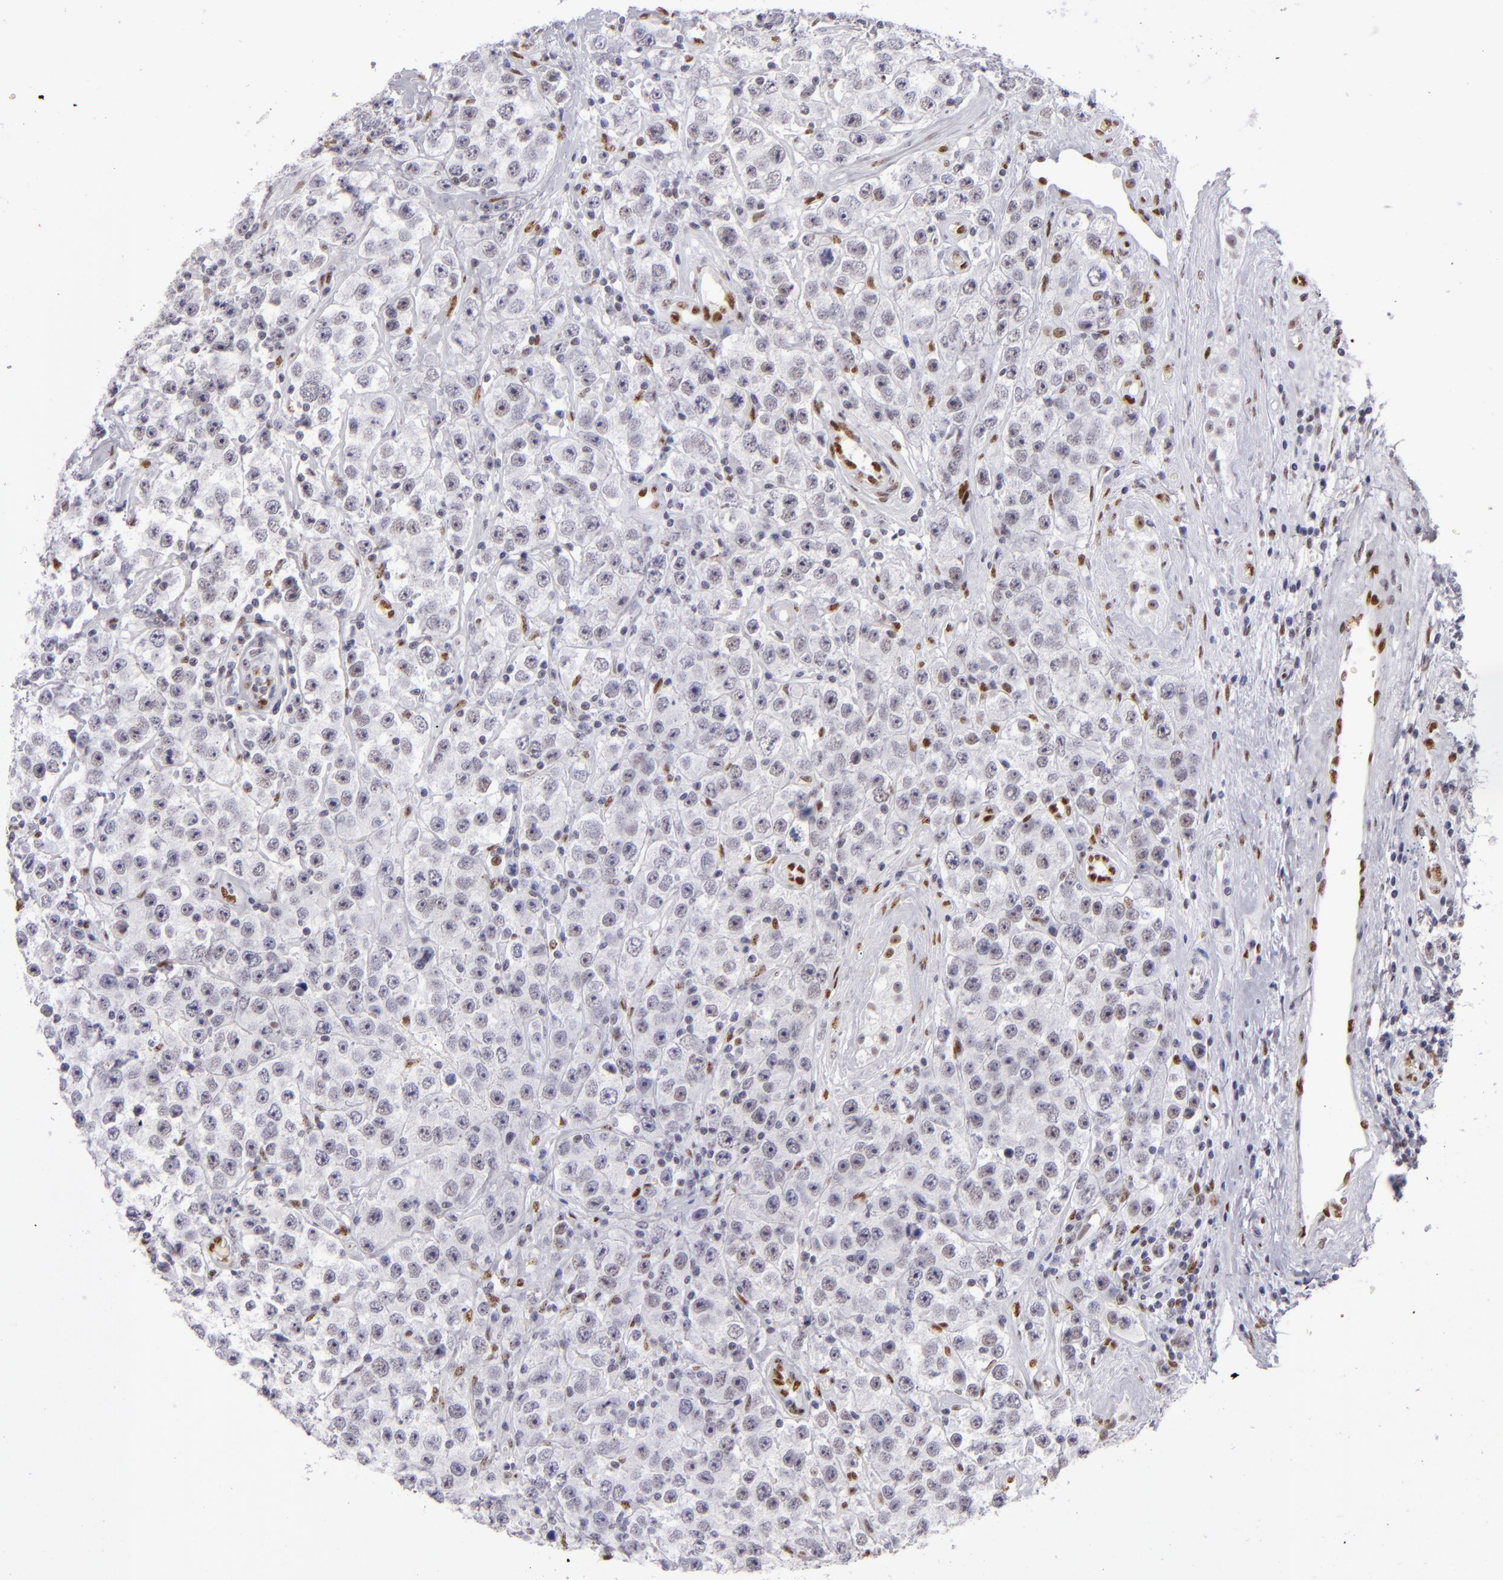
{"staining": {"intensity": "negative", "quantity": "none", "location": "none"}, "tissue": "testis cancer", "cell_type": "Tumor cells", "image_type": "cancer", "snomed": [{"axis": "morphology", "description": "Seminoma, NOS"}, {"axis": "topography", "description": "Testis"}], "caption": "Protein analysis of testis cancer demonstrates no significant expression in tumor cells.", "gene": "TOP3A", "patient": {"sex": "male", "age": 52}}